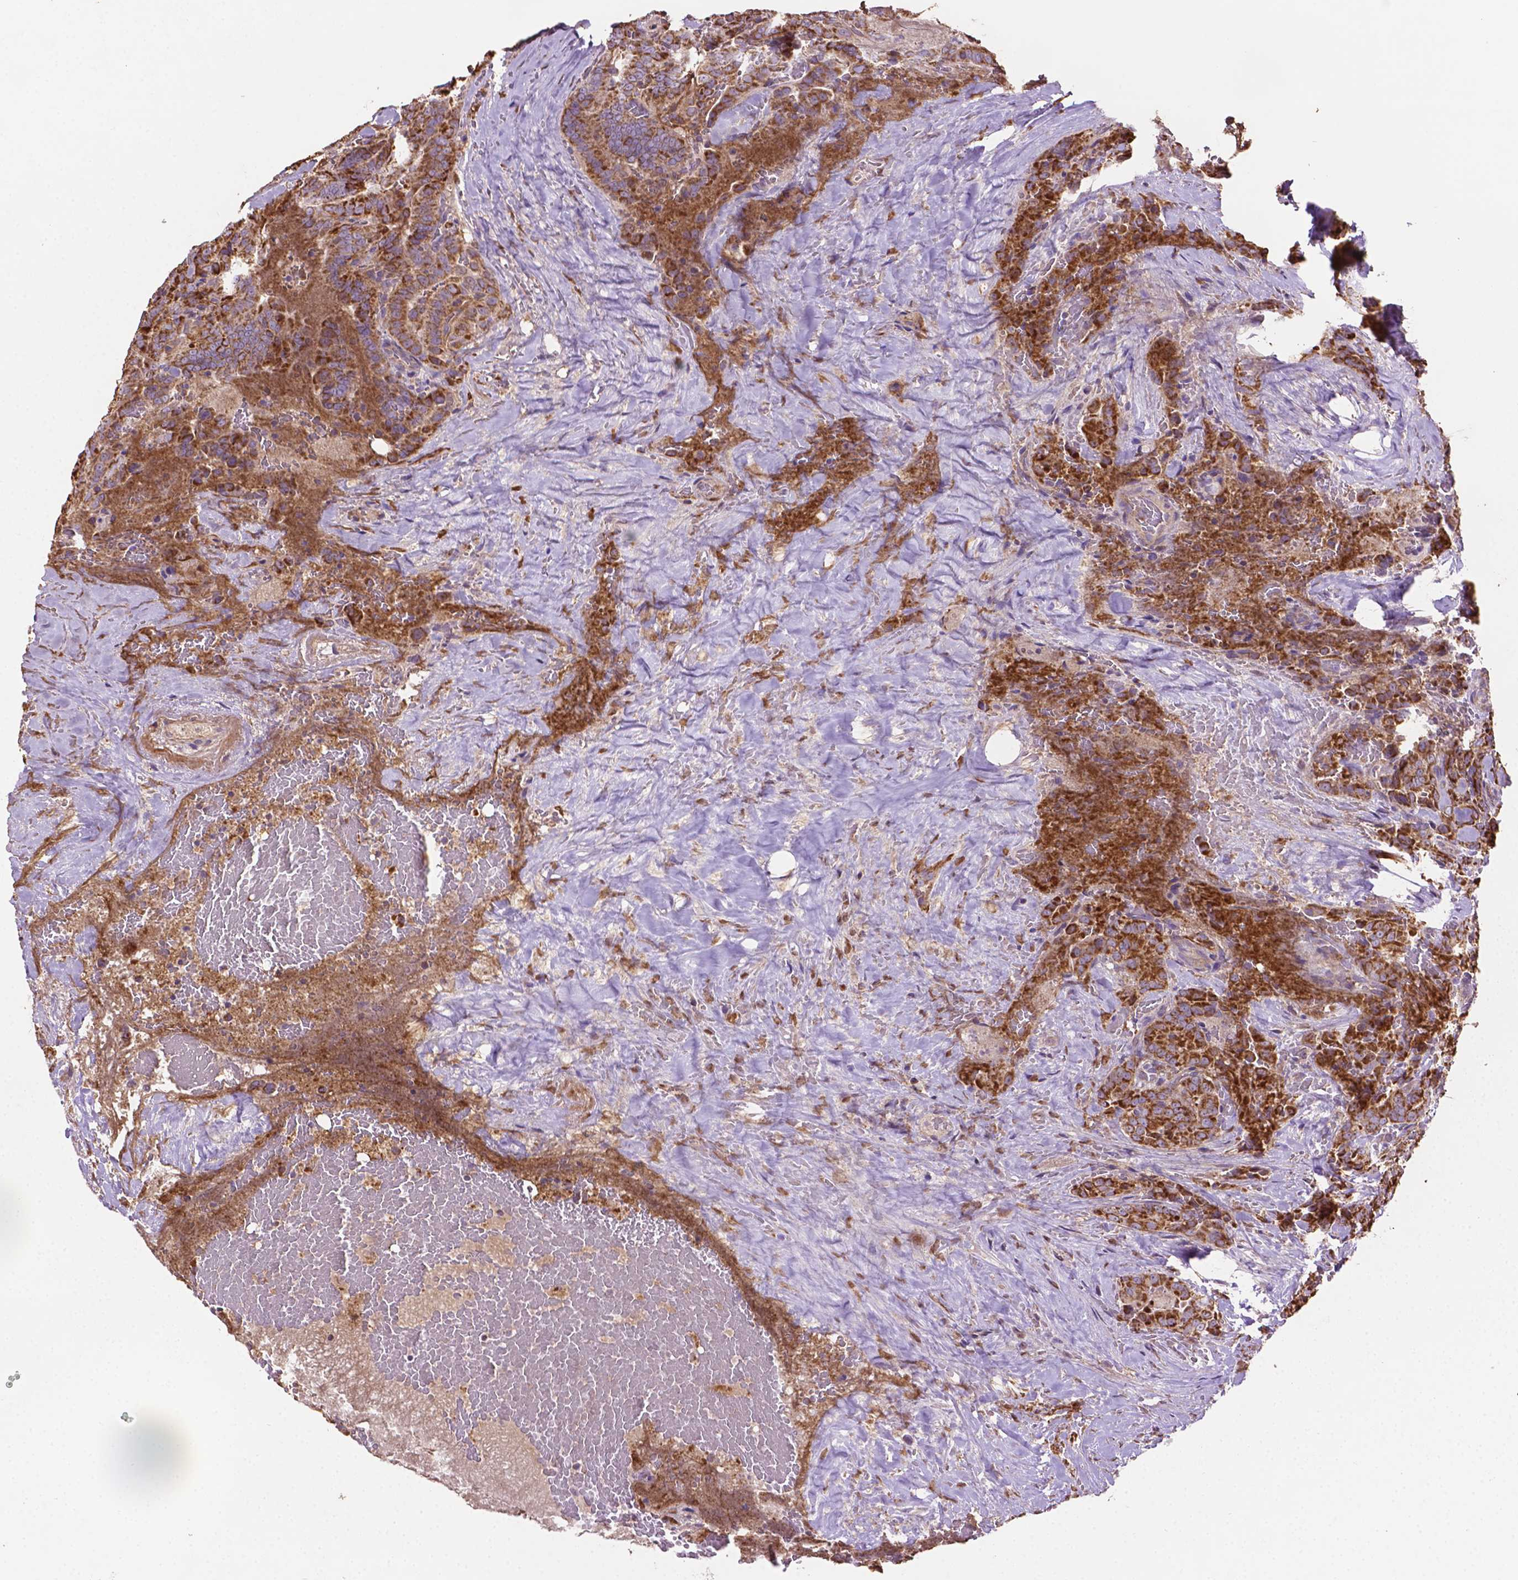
{"staining": {"intensity": "strong", "quantity": ">75%", "location": "cytoplasmic/membranous"}, "tissue": "thyroid cancer", "cell_type": "Tumor cells", "image_type": "cancer", "snomed": [{"axis": "morphology", "description": "Papillary adenocarcinoma, NOS"}, {"axis": "topography", "description": "Thyroid gland"}], "caption": "Immunohistochemical staining of human thyroid cancer reveals strong cytoplasmic/membranous protein positivity in approximately >75% of tumor cells.", "gene": "LRR1", "patient": {"sex": "male", "age": 61}}